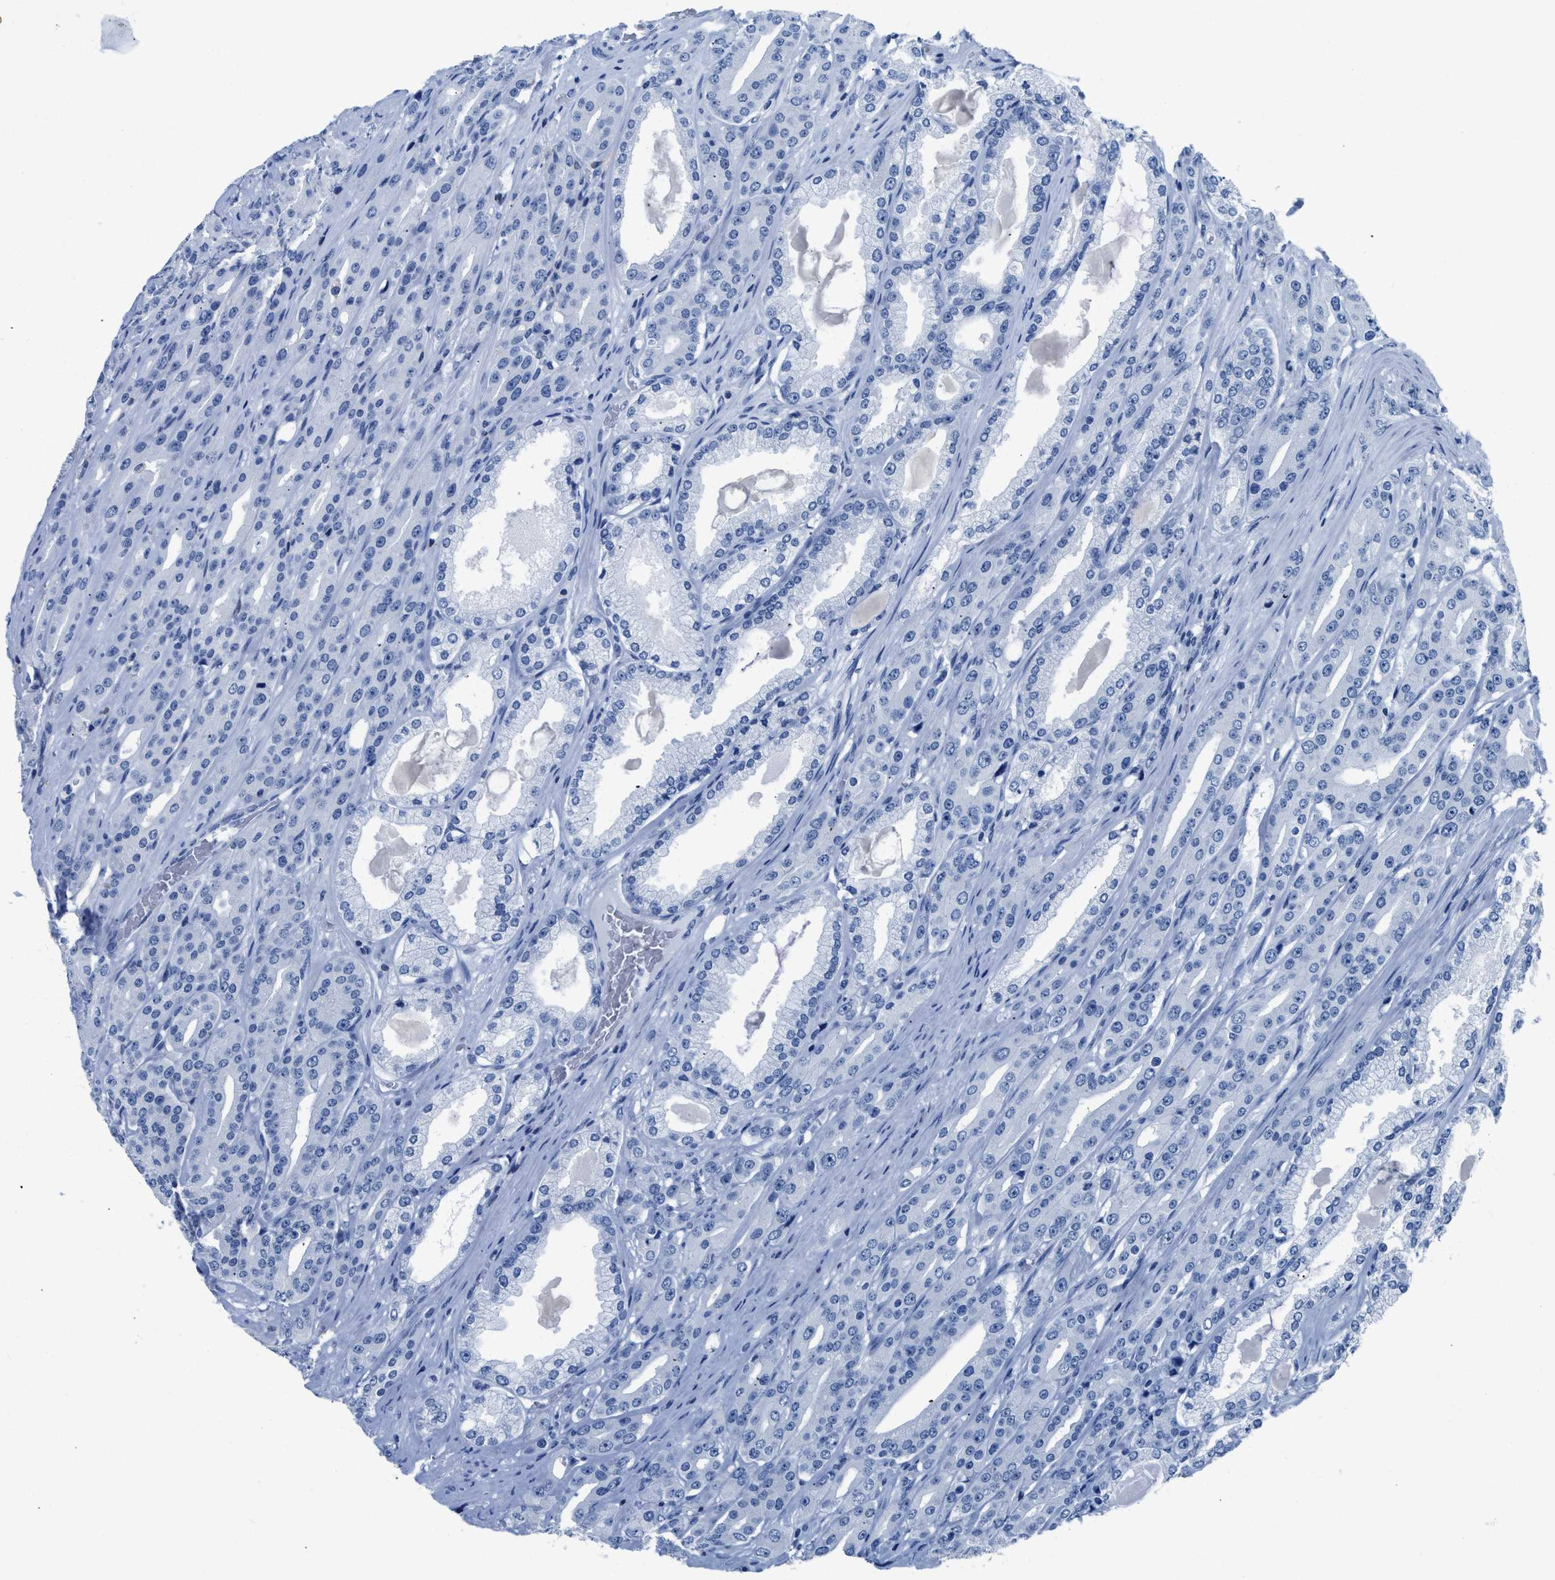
{"staining": {"intensity": "negative", "quantity": "none", "location": "none"}, "tissue": "prostate cancer", "cell_type": "Tumor cells", "image_type": "cancer", "snomed": [{"axis": "morphology", "description": "Adenocarcinoma, High grade"}, {"axis": "topography", "description": "Prostate"}], "caption": "A micrograph of human high-grade adenocarcinoma (prostate) is negative for staining in tumor cells. The staining is performed using DAB (3,3'-diaminobenzidine) brown chromogen with nuclei counter-stained in using hematoxylin.", "gene": "NFATC2", "patient": {"sex": "male", "age": 71}}